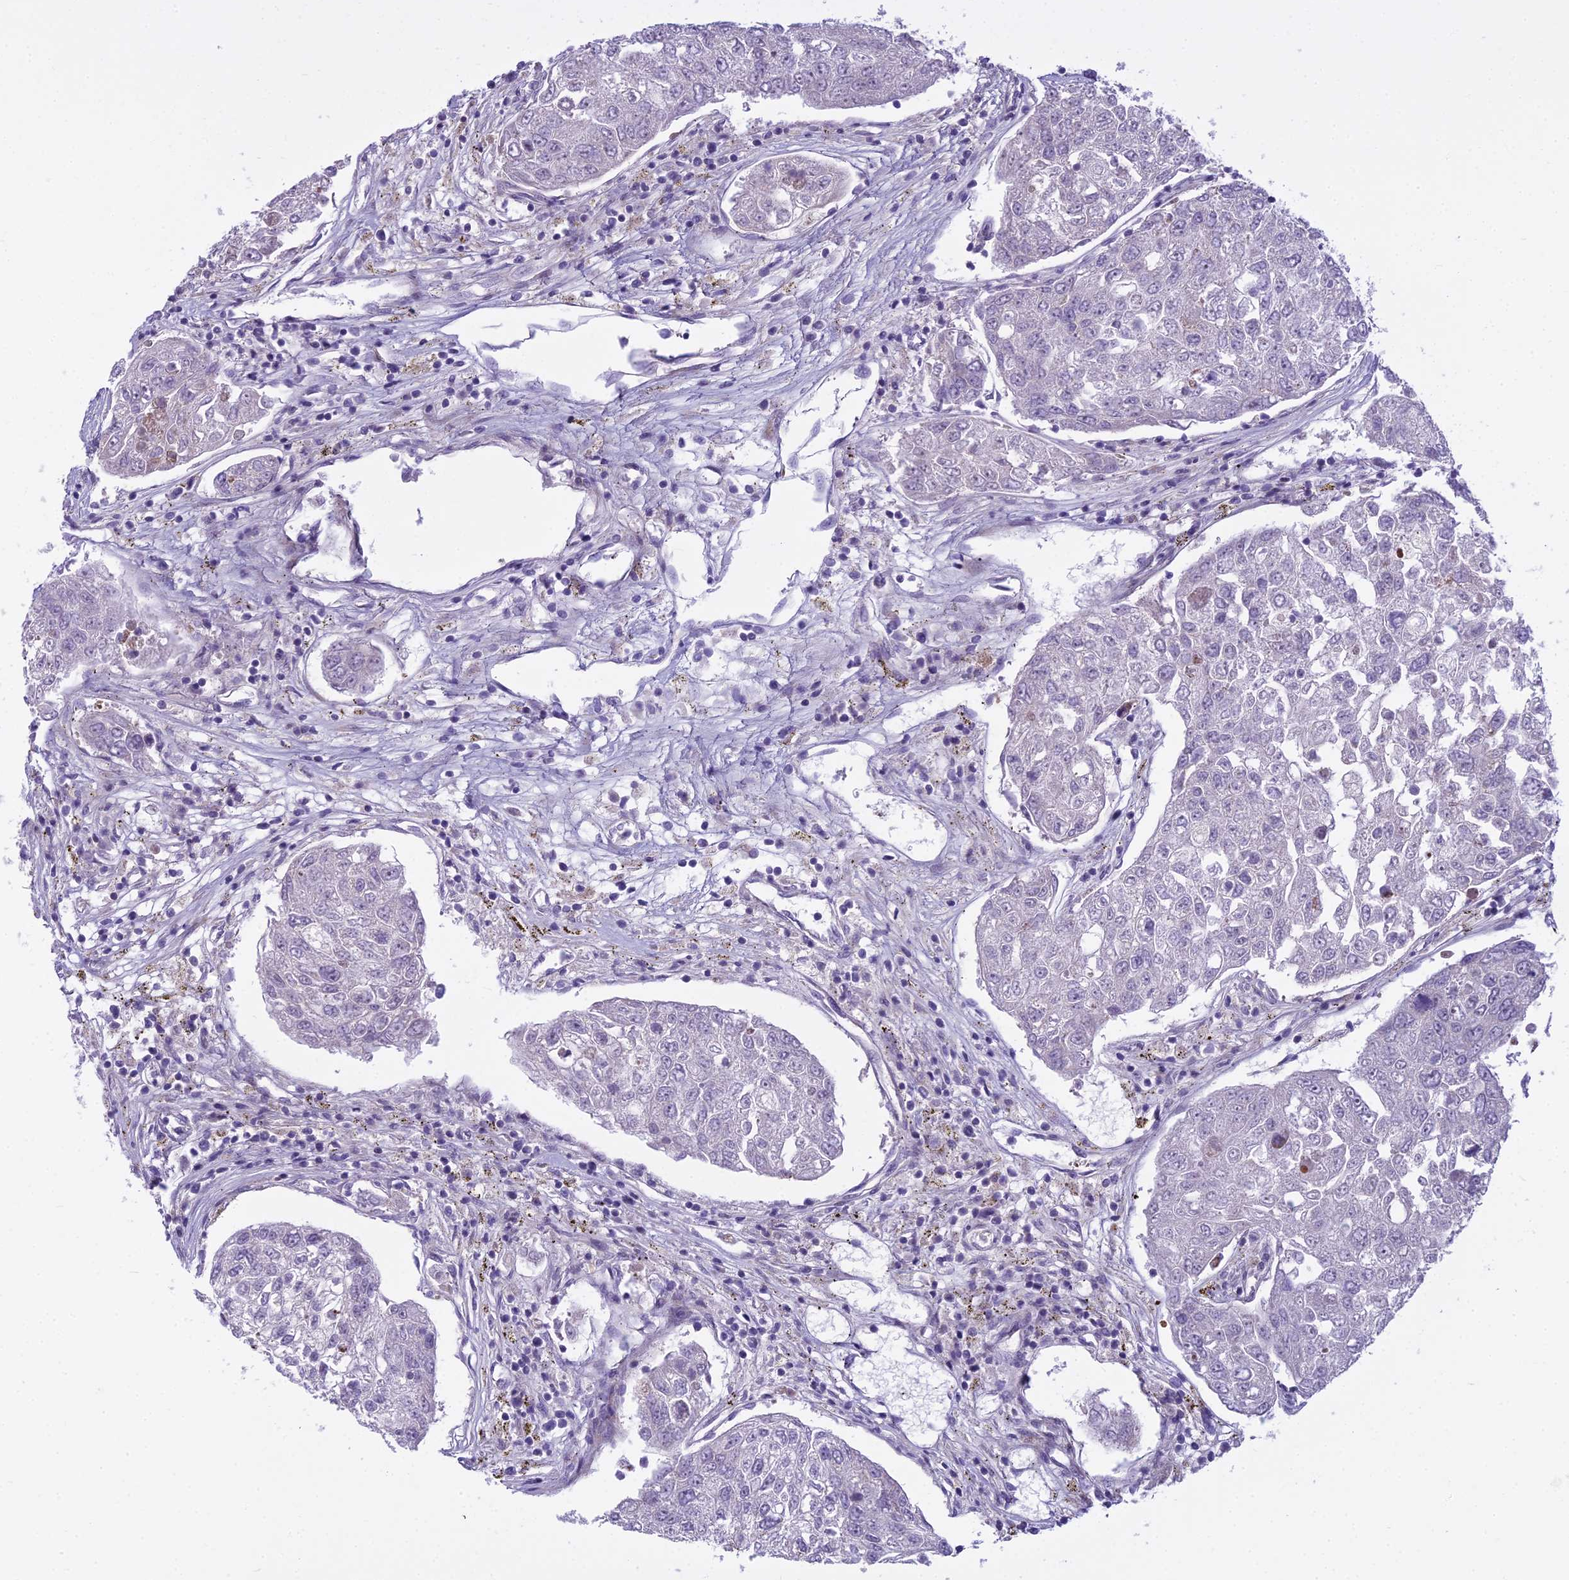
{"staining": {"intensity": "negative", "quantity": "none", "location": "none"}, "tissue": "urothelial cancer", "cell_type": "Tumor cells", "image_type": "cancer", "snomed": [{"axis": "morphology", "description": "Urothelial carcinoma, High grade"}, {"axis": "topography", "description": "Lymph node"}, {"axis": "topography", "description": "Urinary bladder"}], "caption": "Immunohistochemistry of high-grade urothelial carcinoma displays no staining in tumor cells.", "gene": "PCDHB14", "patient": {"sex": "male", "age": 51}}